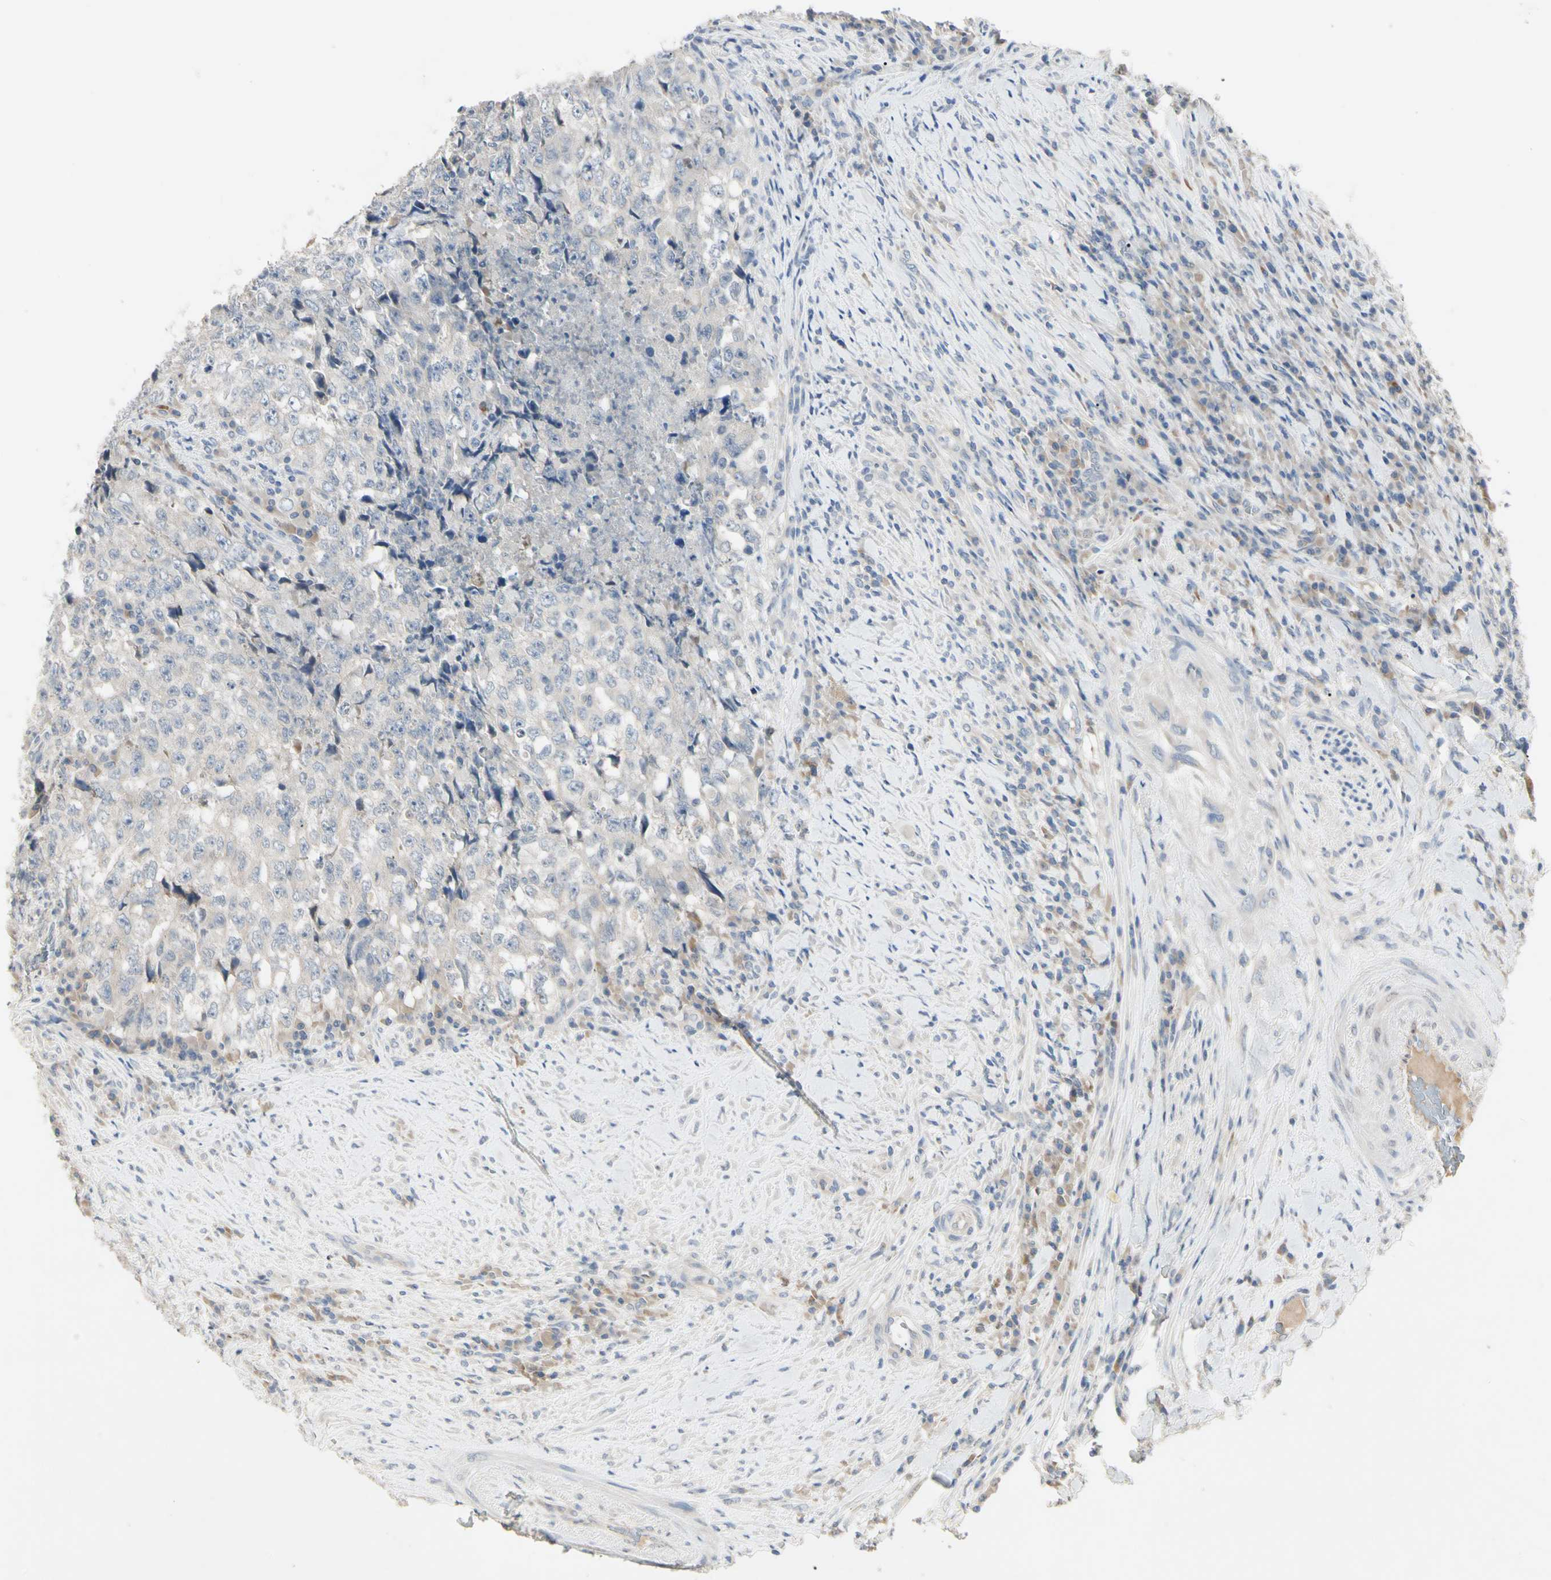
{"staining": {"intensity": "negative", "quantity": "none", "location": "none"}, "tissue": "testis cancer", "cell_type": "Tumor cells", "image_type": "cancer", "snomed": [{"axis": "morphology", "description": "Necrosis, NOS"}, {"axis": "morphology", "description": "Carcinoma, Embryonal, NOS"}, {"axis": "topography", "description": "Testis"}], "caption": "DAB immunohistochemical staining of testis embryonal carcinoma reveals no significant staining in tumor cells.", "gene": "PRSS21", "patient": {"sex": "male", "age": 19}}